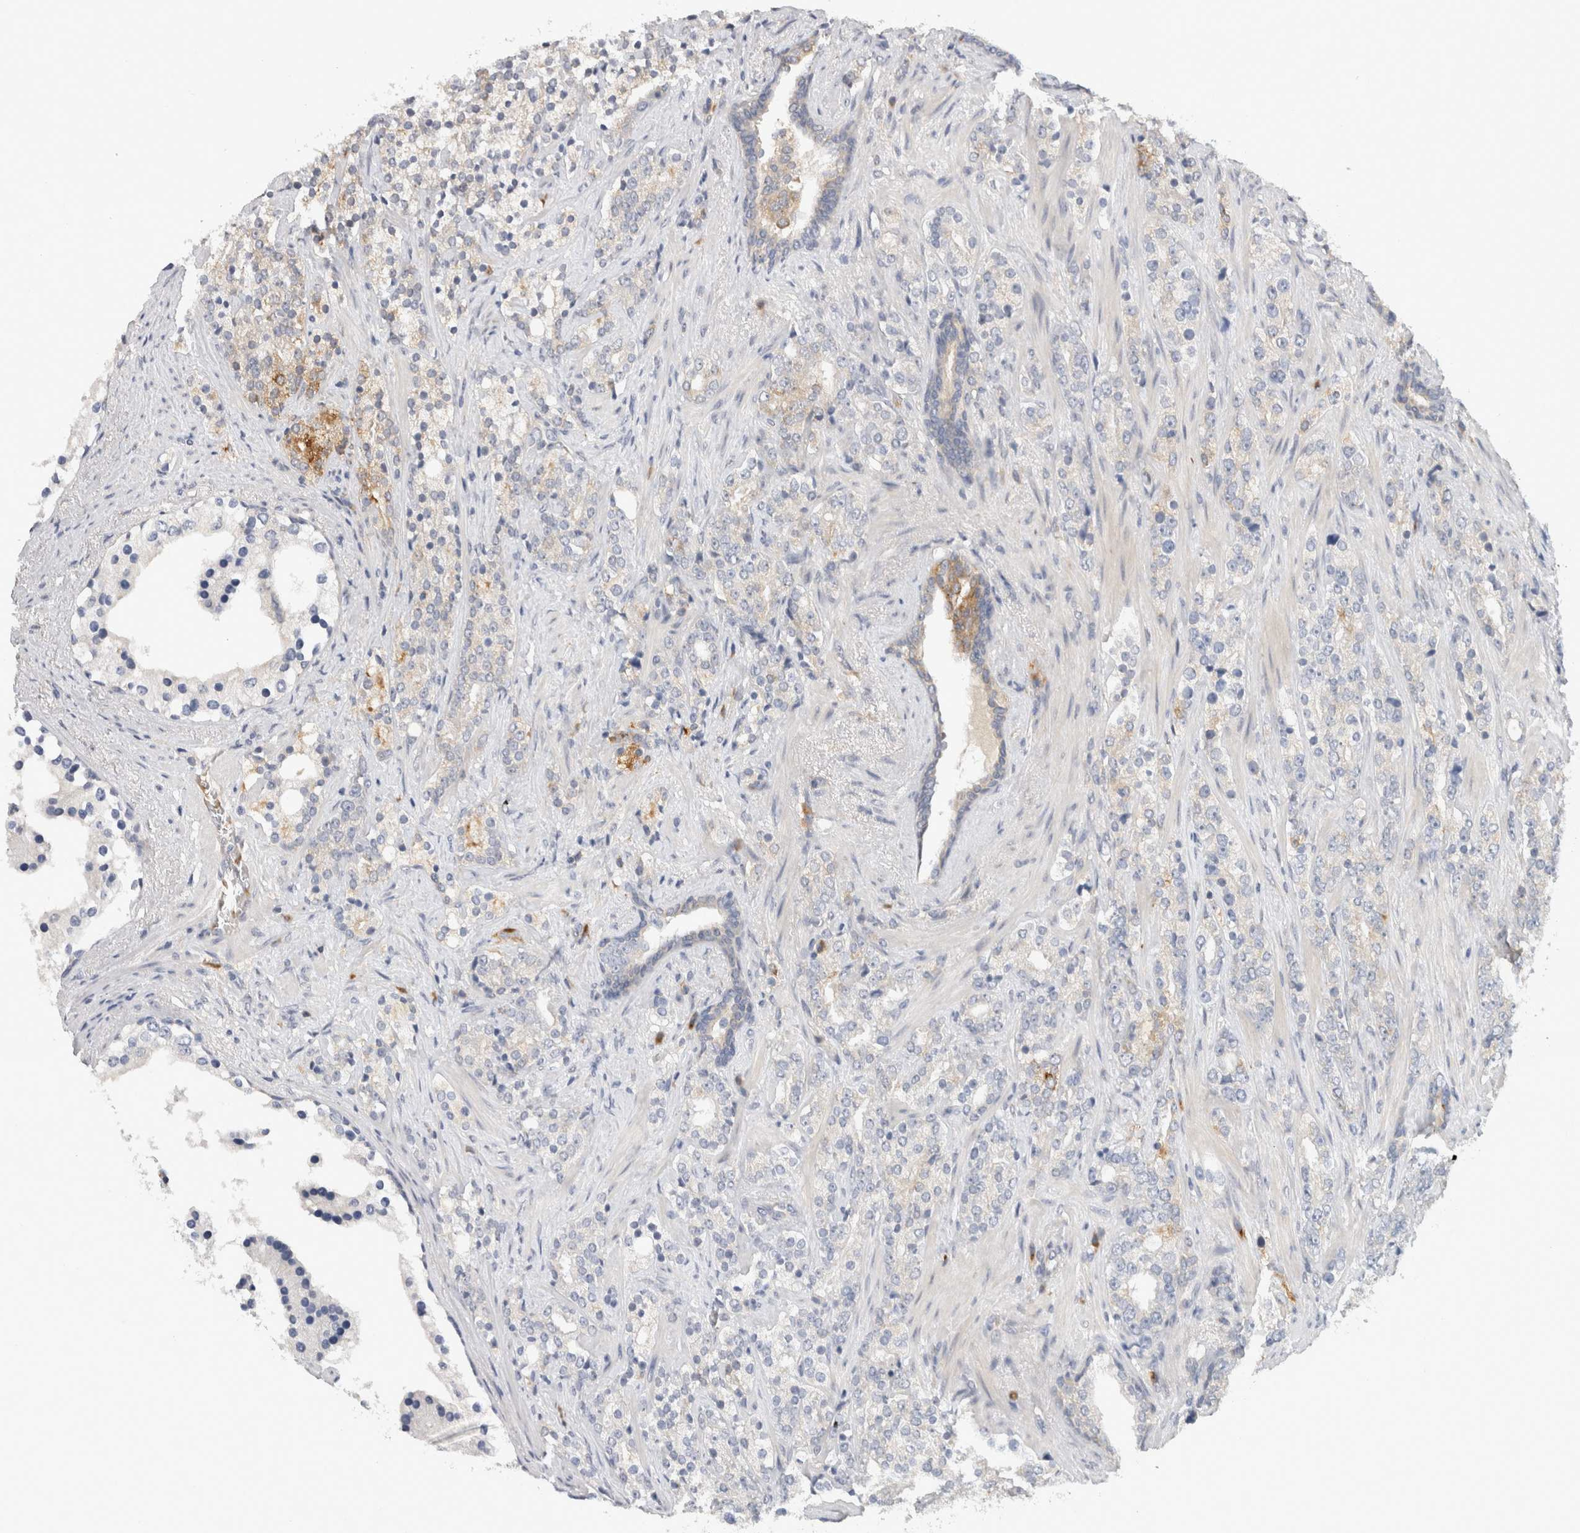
{"staining": {"intensity": "moderate", "quantity": "<25%", "location": "cytoplasmic/membranous"}, "tissue": "prostate cancer", "cell_type": "Tumor cells", "image_type": "cancer", "snomed": [{"axis": "morphology", "description": "Adenocarcinoma, High grade"}, {"axis": "topography", "description": "Prostate"}], "caption": "DAB immunohistochemical staining of adenocarcinoma (high-grade) (prostate) displays moderate cytoplasmic/membranous protein expression in about <25% of tumor cells. (IHC, brightfield microscopy, high magnification).", "gene": "APOL2", "patient": {"sex": "male", "age": 71}}